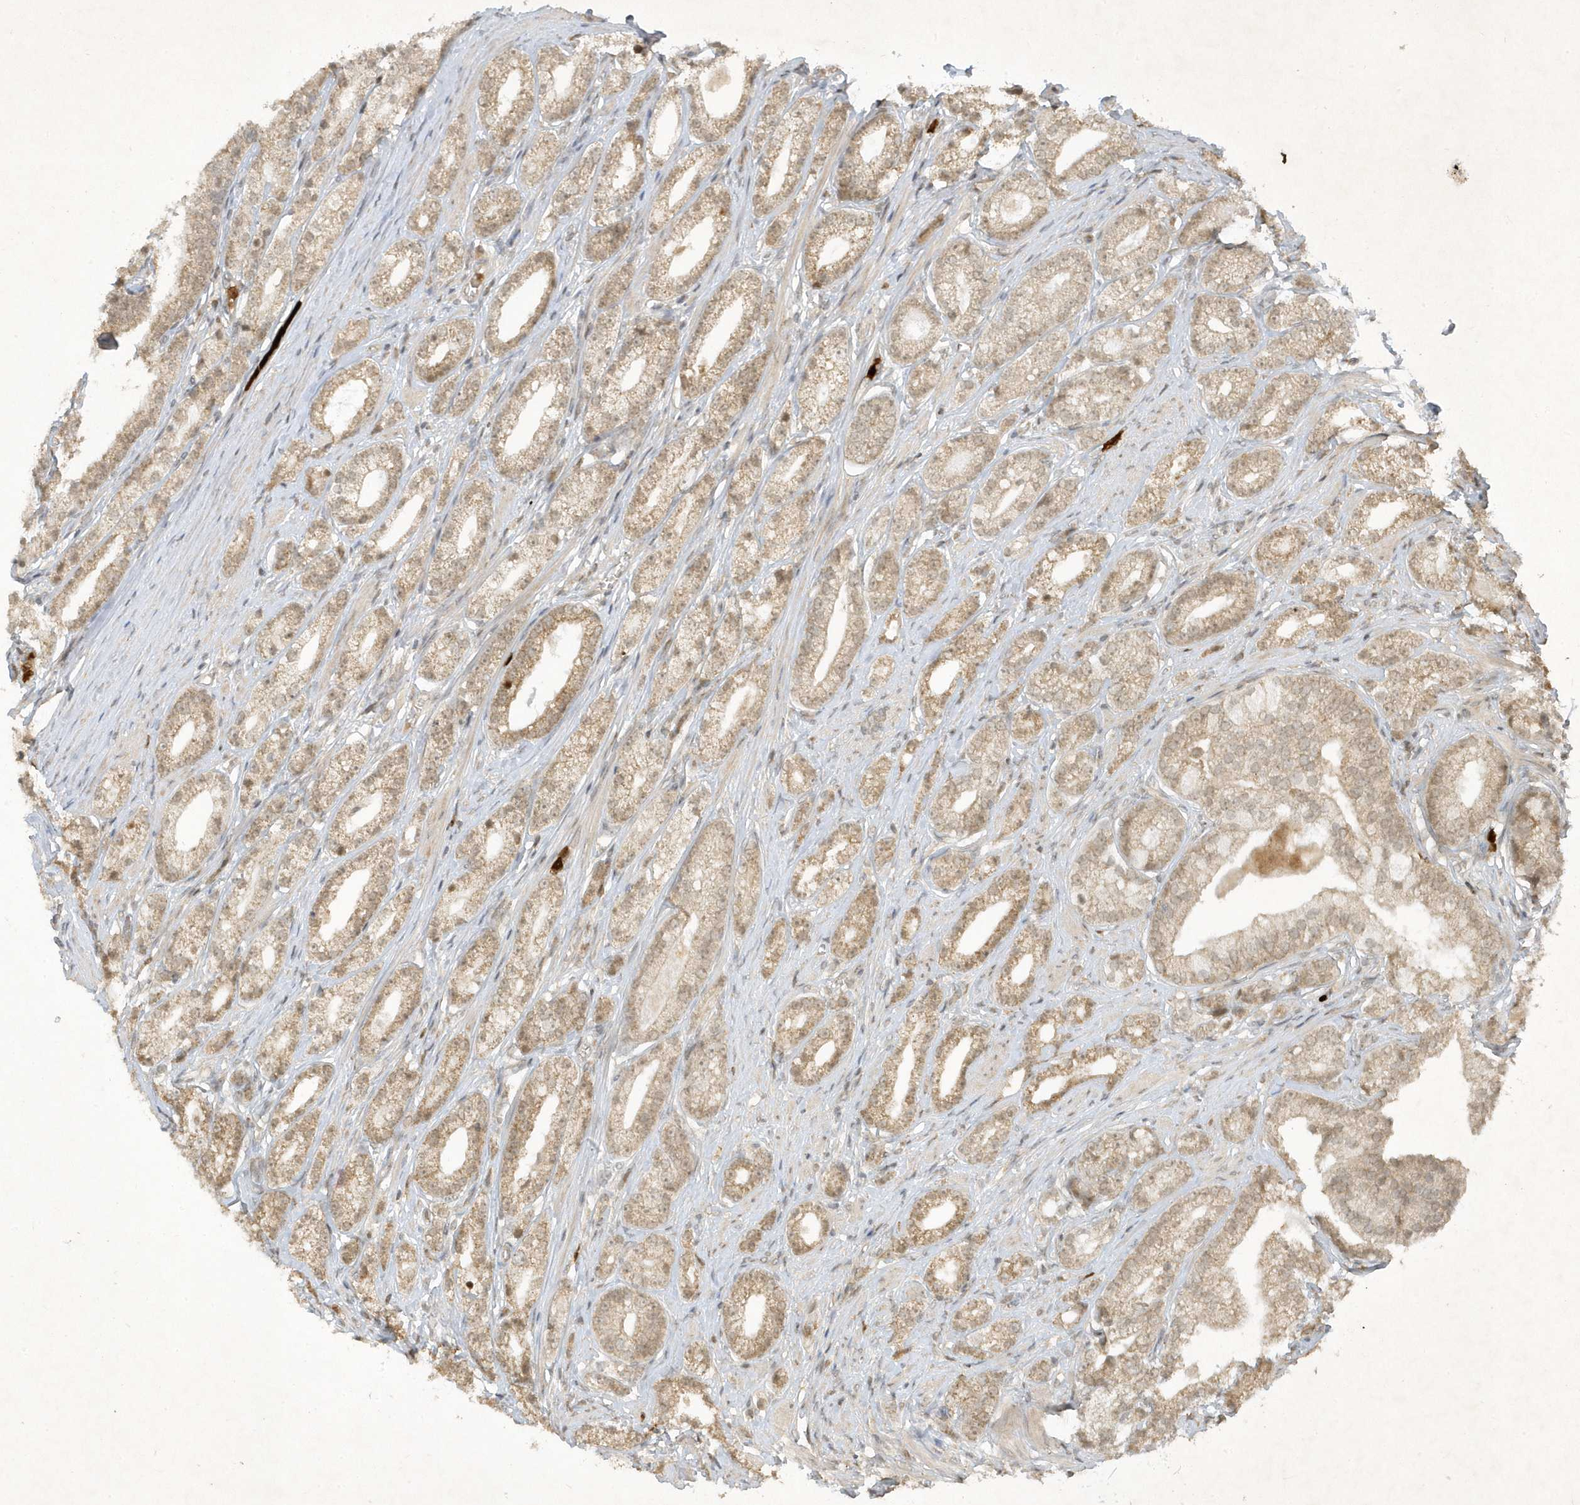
{"staining": {"intensity": "weak", "quantity": ">75%", "location": "cytoplasmic/membranous"}, "tissue": "prostate cancer", "cell_type": "Tumor cells", "image_type": "cancer", "snomed": [{"axis": "morphology", "description": "Adenocarcinoma, High grade"}, {"axis": "topography", "description": "Prostate"}], "caption": "A brown stain shows weak cytoplasmic/membranous expression of a protein in human prostate cancer tumor cells.", "gene": "ZNF213", "patient": {"sex": "male", "age": 69}}